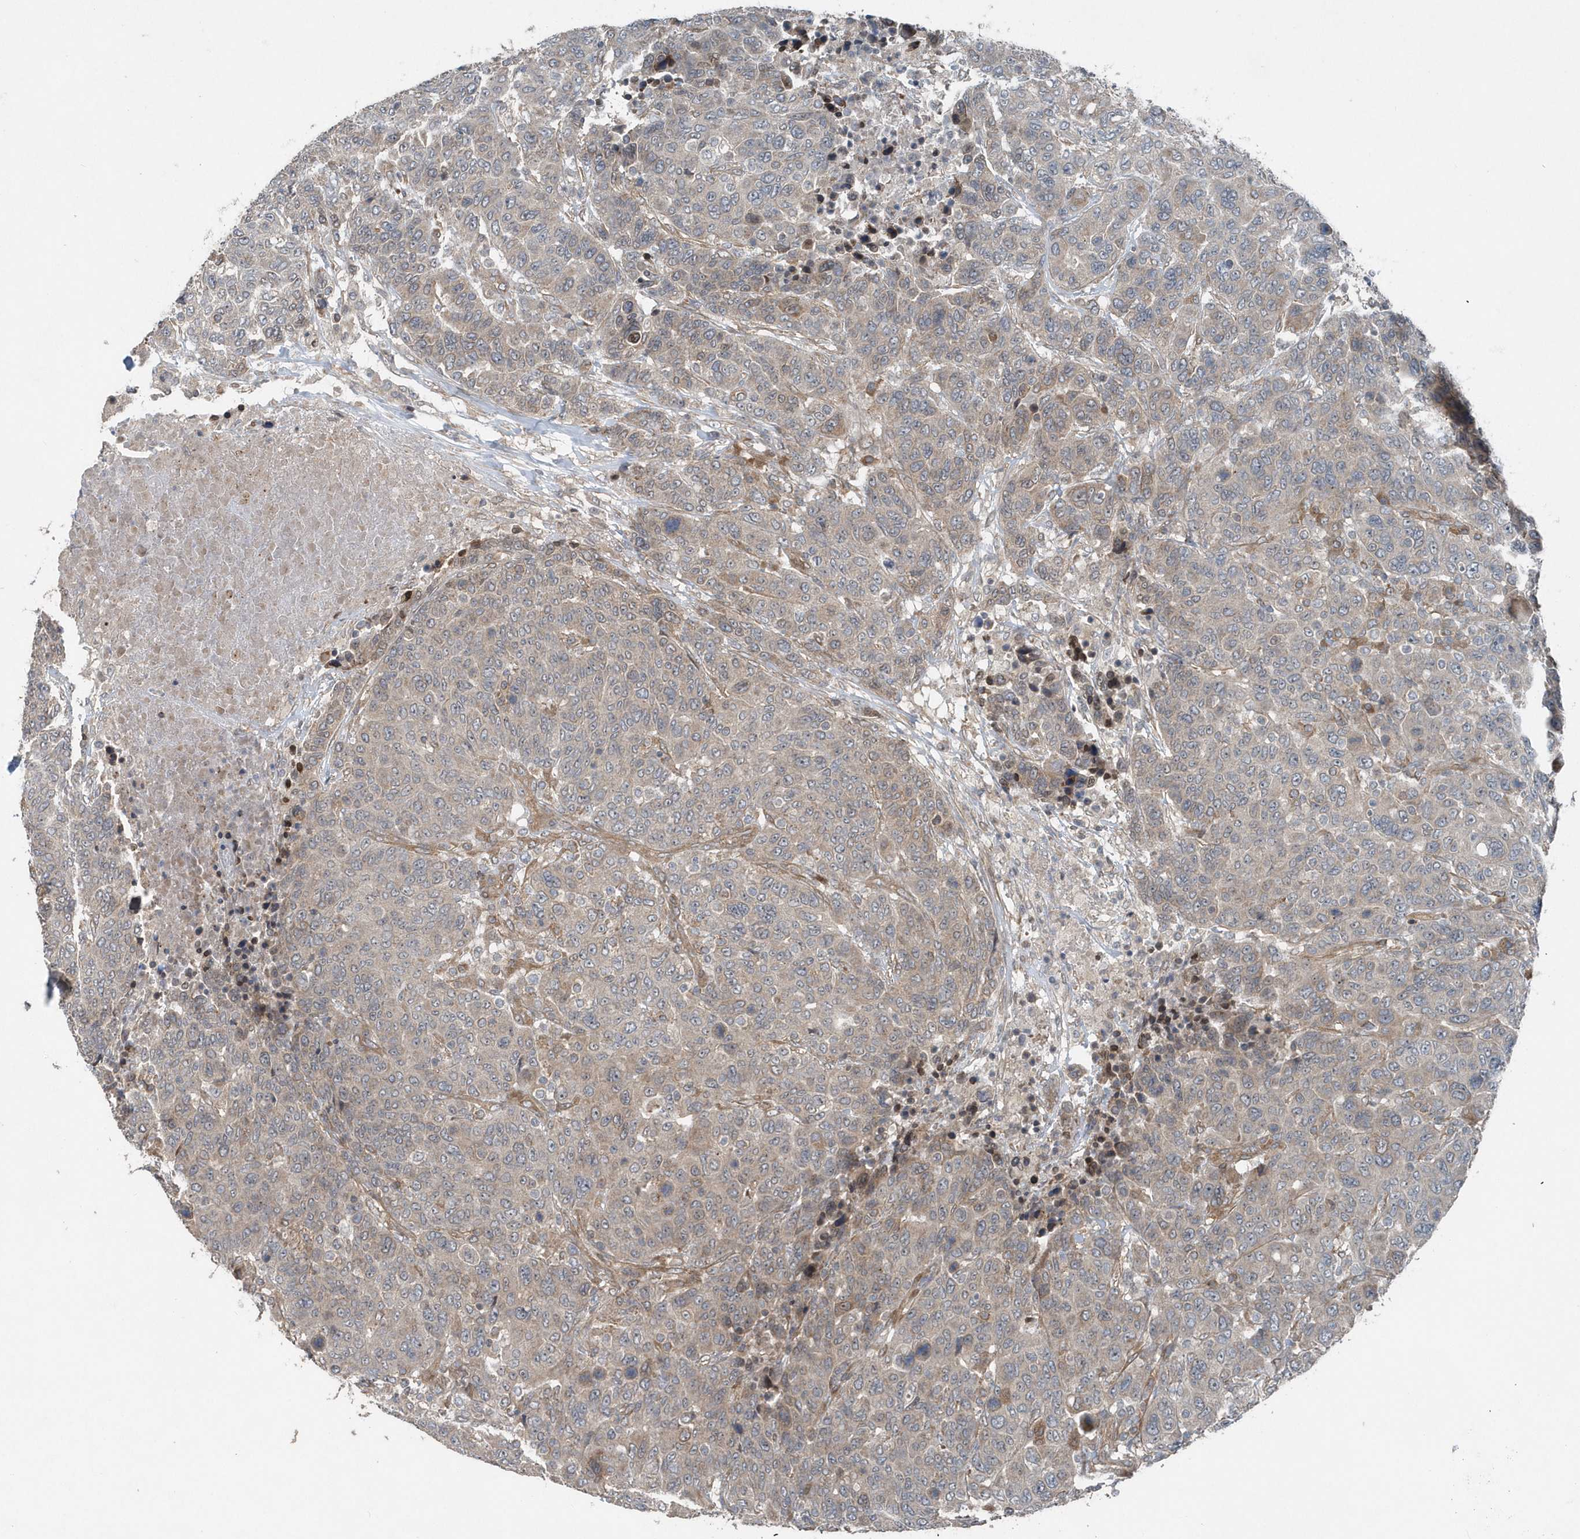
{"staining": {"intensity": "weak", "quantity": "<25%", "location": "cytoplasmic/membranous"}, "tissue": "breast cancer", "cell_type": "Tumor cells", "image_type": "cancer", "snomed": [{"axis": "morphology", "description": "Duct carcinoma"}, {"axis": "topography", "description": "Breast"}], "caption": "Tumor cells show no significant protein positivity in breast cancer (intraductal carcinoma).", "gene": "MCC", "patient": {"sex": "female", "age": 37}}